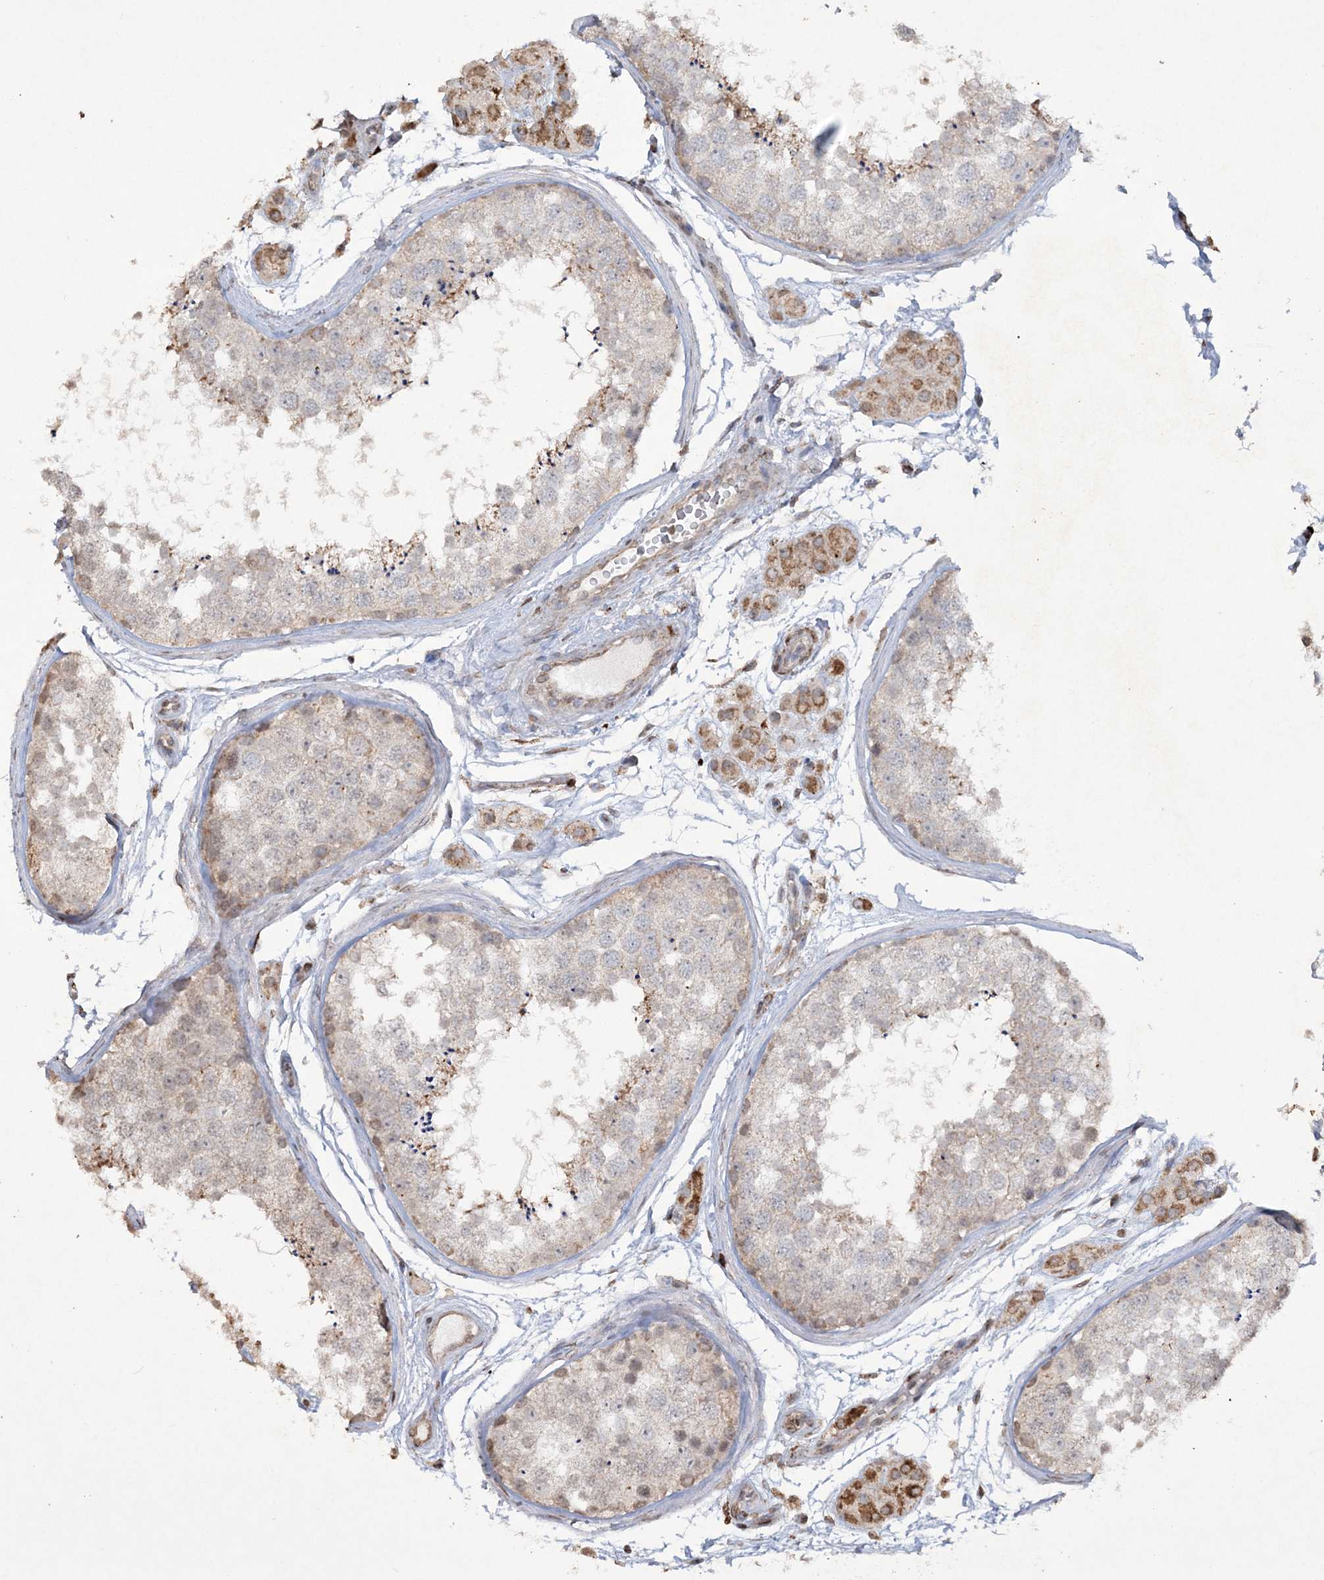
{"staining": {"intensity": "weak", "quantity": "25%-75%", "location": "cytoplasmic/membranous"}, "tissue": "testis", "cell_type": "Cells in seminiferous ducts", "image_type": "normal", "snomed": [{"axis": "morphology", "description": "Normal tissue, NOS"}, {"axis": "topography", "description": "Testis"}], "caption": "Protein staining of unremarkable testis shows weak cytoplasmic/membranous positivity in approximately 25%-75% of cells in seminiferous ducts. (IHC, brightfield microscopy, high magnification).", "gene": "TTC7A", "patient": {"sex": "male", "age": 56}}